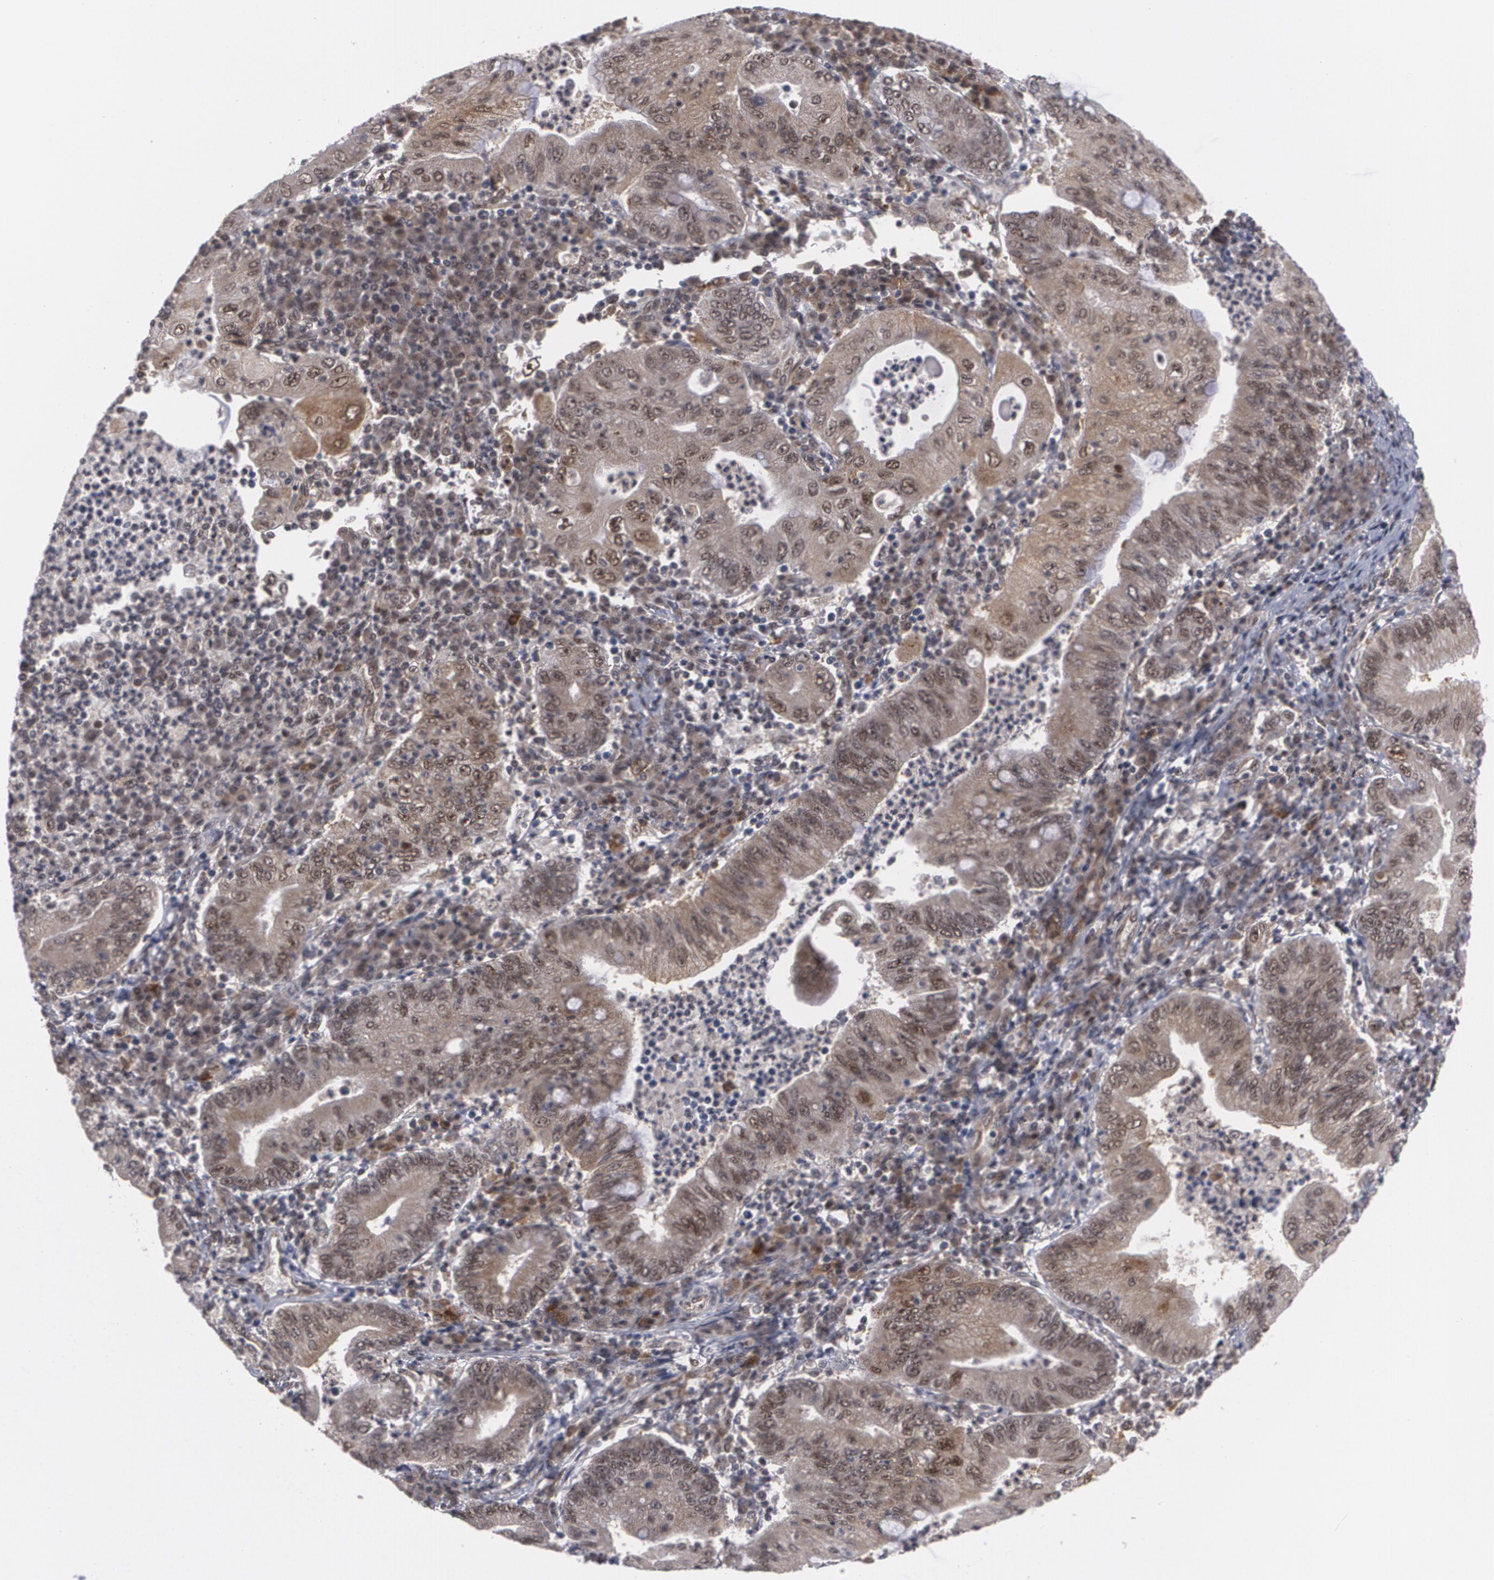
{"staining": {"intensity": "moderate", "quantity": ">75%", "location": "nuclear"}, "tissue": "stomach cancer", "cell_type": "Tumor cells", "image_type": "cancer", "snomed": [{"axis": "morphology", "description": "Normal tissue, NOS"}, {"axis": "morphology", "description": "Adenocarcinoma, NOS"}, {"axis": "topography", "description": "Esophagus"}, {"axis": "topography", "description": "Stomach, upper"}, {"axis": "topography", "description": "Peripheral nerve tissue"}], "caption": "High-magnification brightfield microscopy of adenocarcinoma (stomach) stained with DAB (brown) and counterstained with hematoxylin (blue). tumor cells exhibit moderate nuclear staining is present in about>75% of cells.", "gene": "INTS6", "patient": {"sex": "male", "age": 62}}